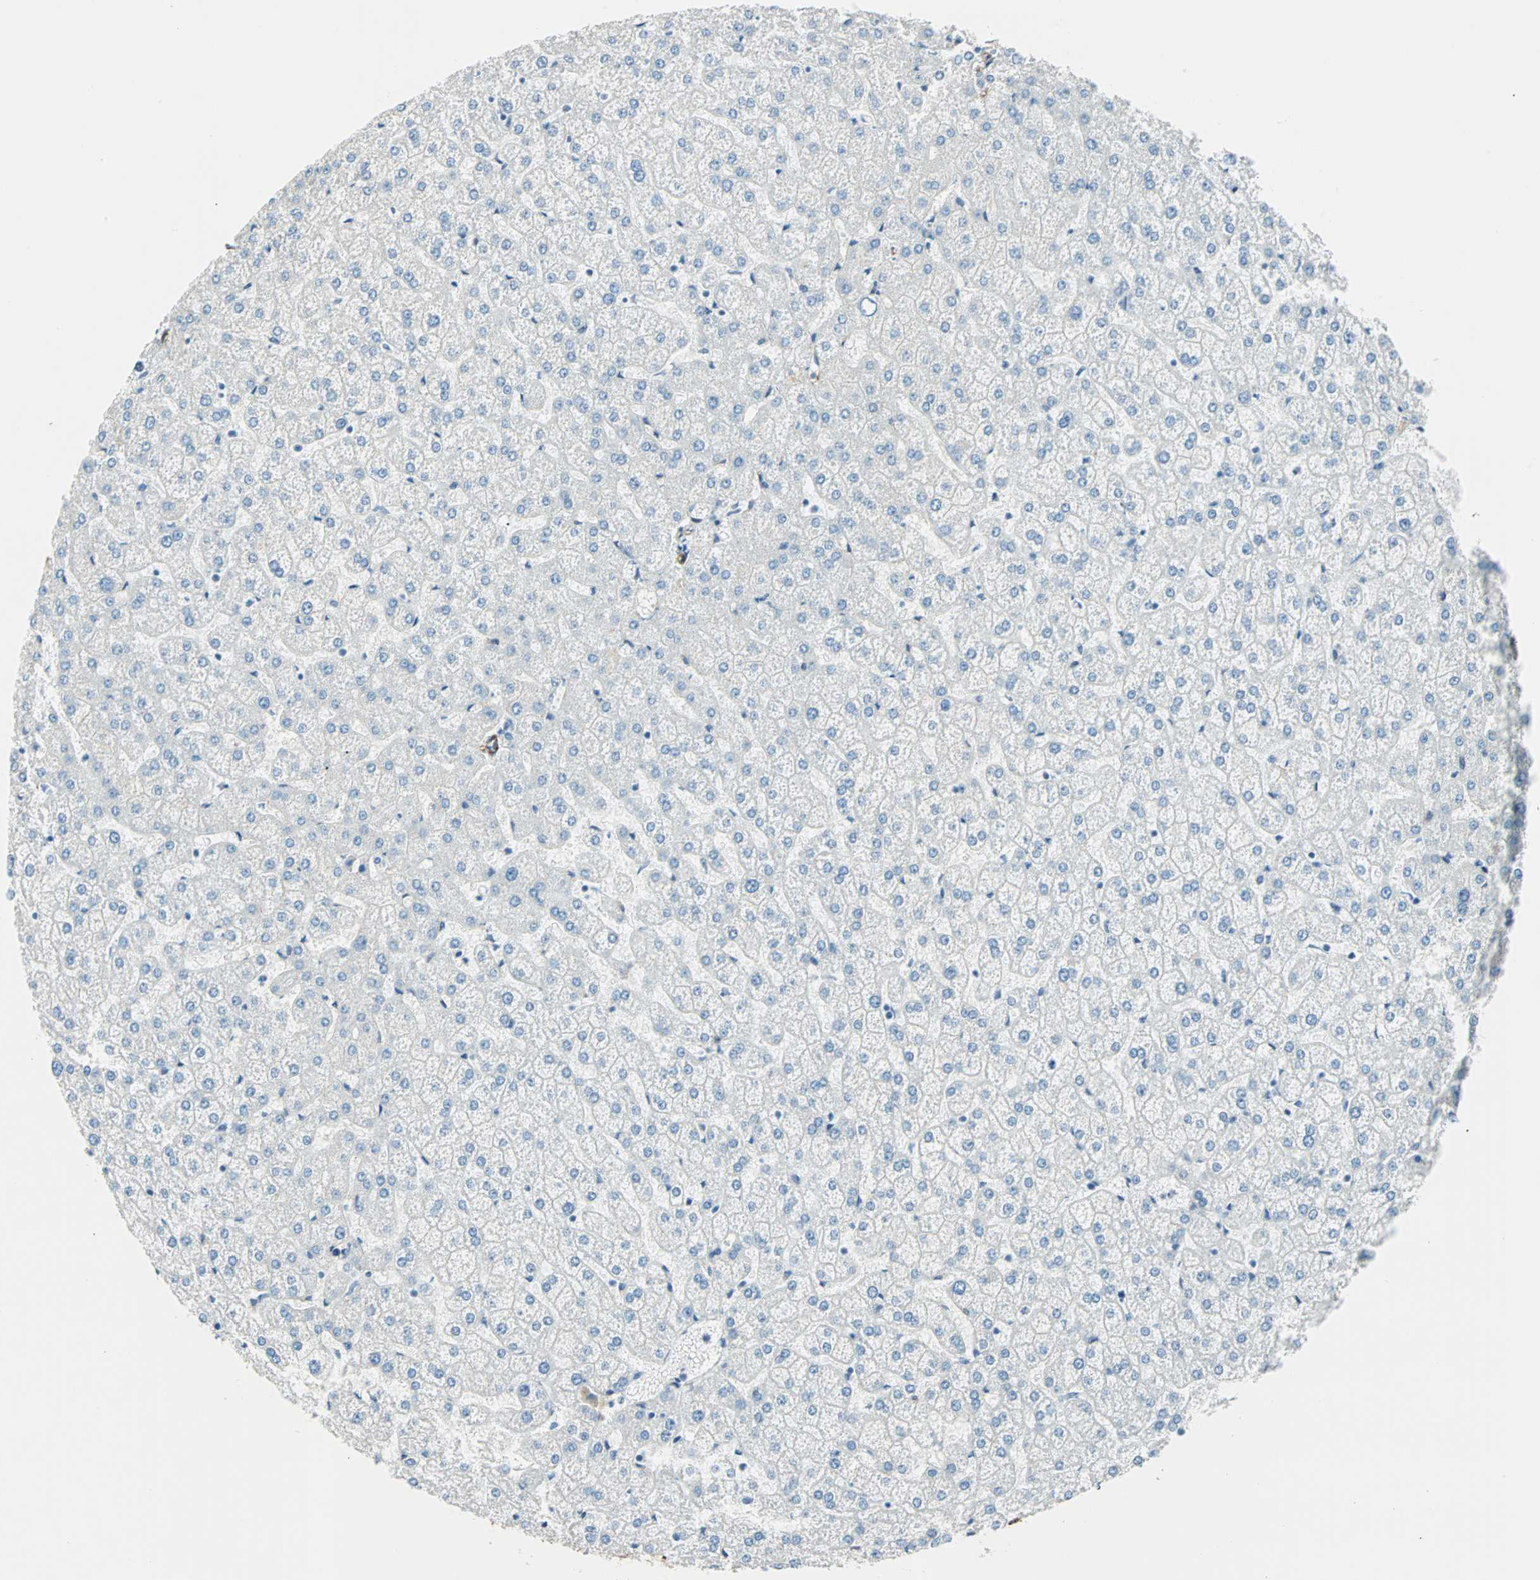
{"staining": {"intensity": "negative", "quantity": "none", "location": "none"}, "tissue": "liver", "cell_type": "Cholangiocytes", "image_type": "normal", "snomed": [{"axis": "morphology", "description": "Normal tissue, NOS"}, {"axis": "topography", "description": "Liver"}], "caption": "DAB (3,3'-diaminobenzidine) immunohistochemical staining of benign liver displays no significant staining in cholangiocytes. (Stains: DAB IHC with hematoxylin counter stain, Microscopy: brightfield microscopy at high magnification).", "gene": "NES", "patient": {"sex": "female", "age": 32}}